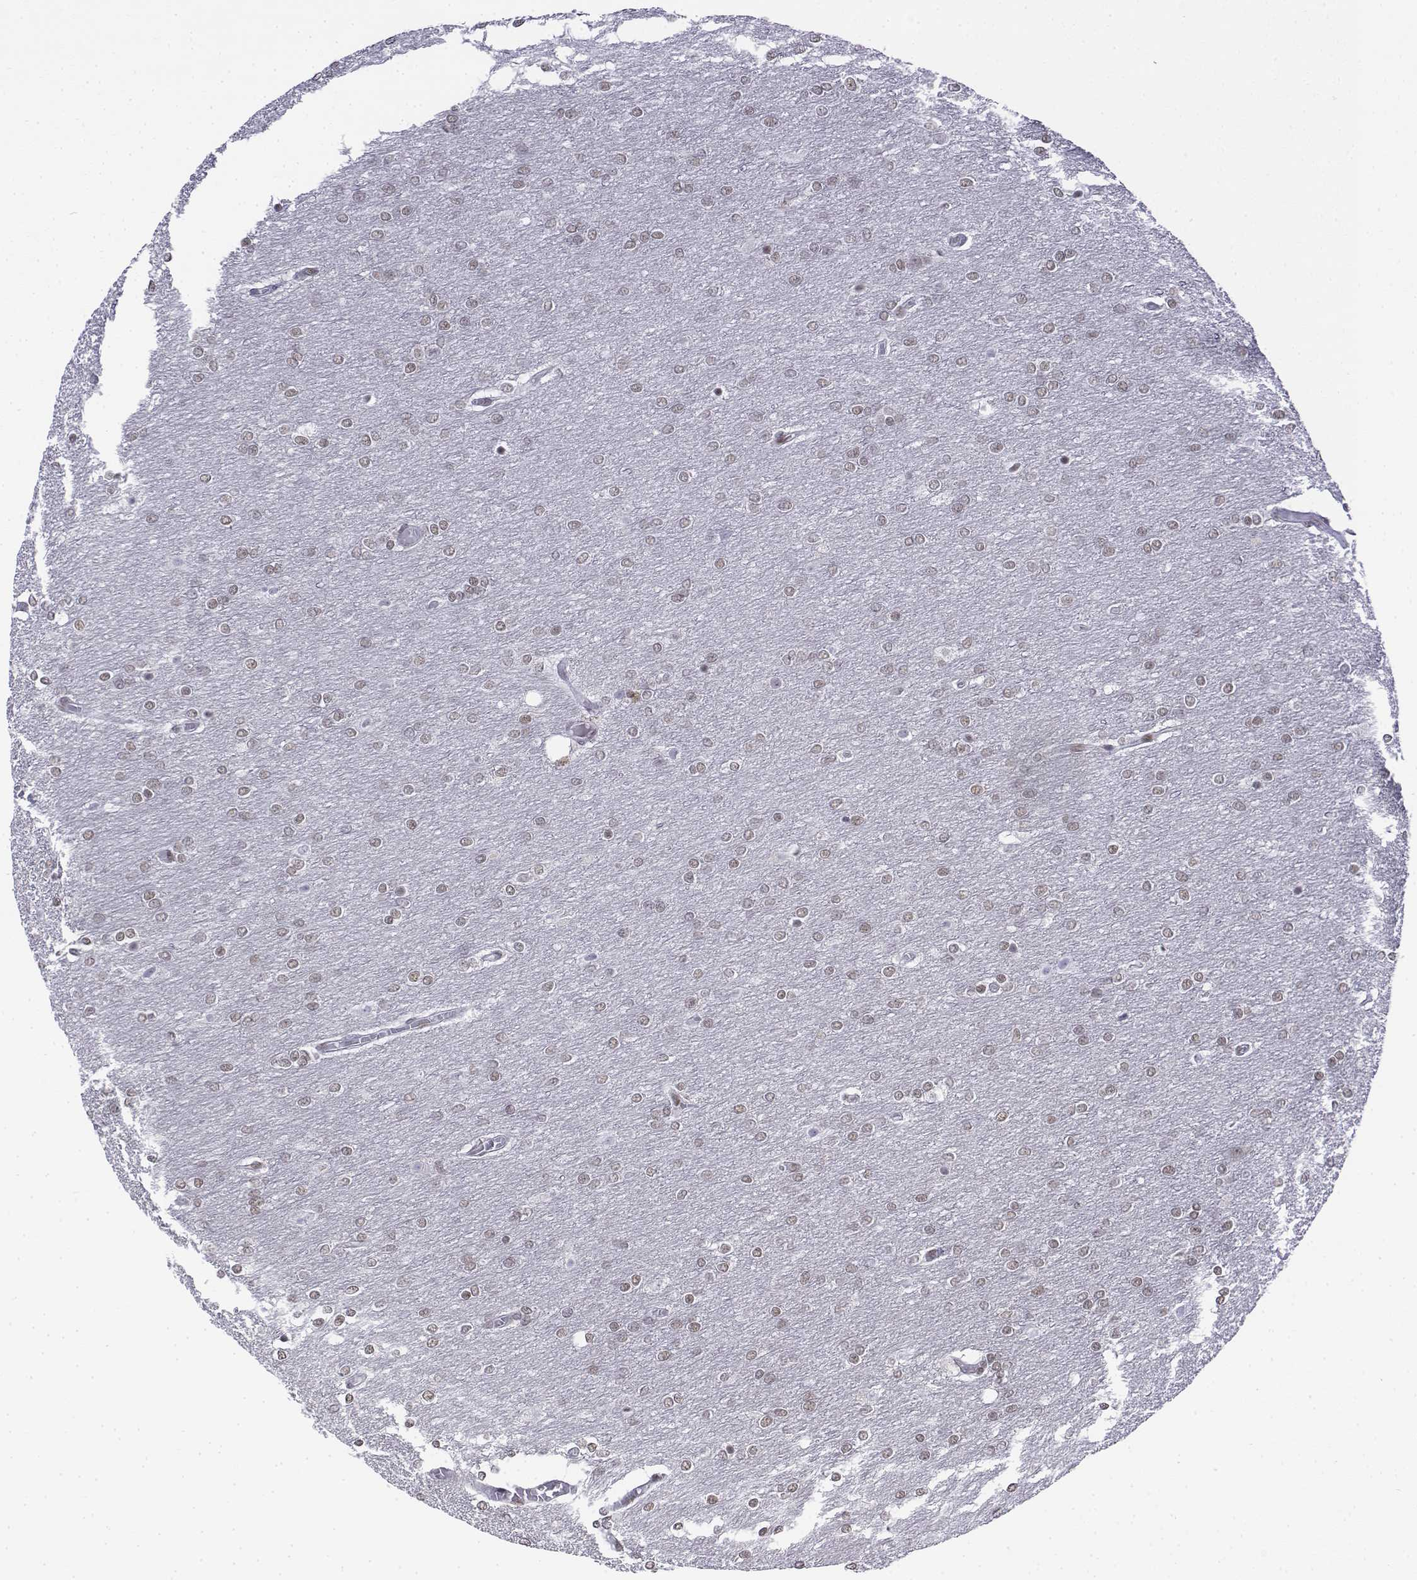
{"staining": {"intensity": "weak", "quantity": ">75%", "location": "nuclear"}, "tissue": "glioma", "cell_type": "Tumor cells", "image_type": "cancer", "snomed": [{"axis": "morphology", "description": "Glioma, malignant, High grade"}, {"axis": "topography", "description": "Brain"}], "caption": "Protein analysis of malignant glioma (high-grade) tissue displays weak nuclear positivity in approximately >75% of tumor cells.", "gene": "SETD1A", "patient": {"sex": "female", "age": 61}}